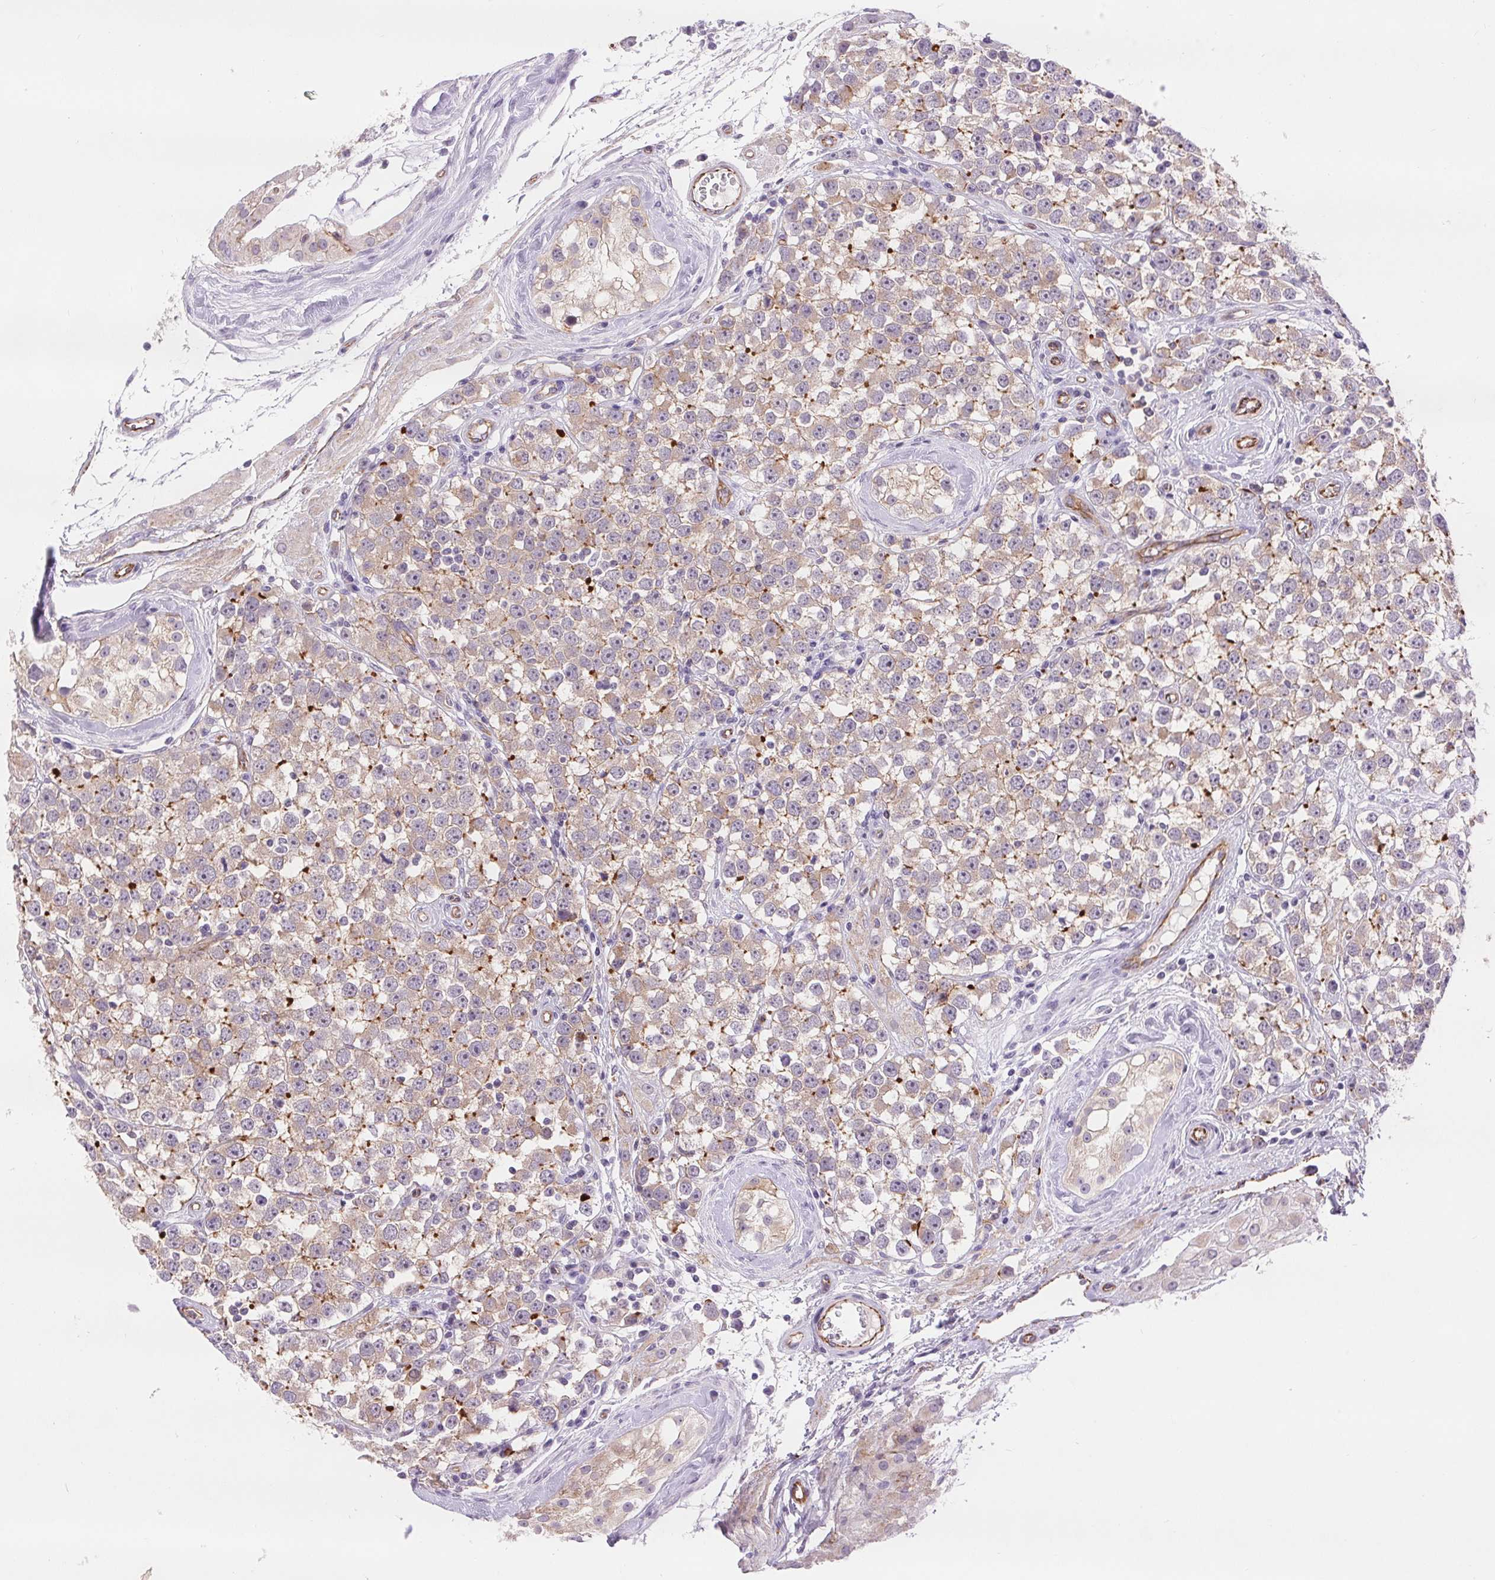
{"staining": {"intensity": "weak", "quantity": "25%-75%", "location": "cytoplasmic/membranous"}, "tissue": "testis cancer", "cell_type": "Tumor cells", "image_type": "cancer", "snomed": [{"axis": "morphology", "description": "Seminoma, NOS"}, {"axis": "topography", "description": "Testis"}], "caption": "Immunohistochemistry (DAB (3,3'-diaminobenzidine)) staining of testis cancer displays weak cytoplasmic/membranous protein staining in about 25%-75% of tumor cells.", "gene": "DIXDC1", "patient": {"sex": "male", "age": 34}}